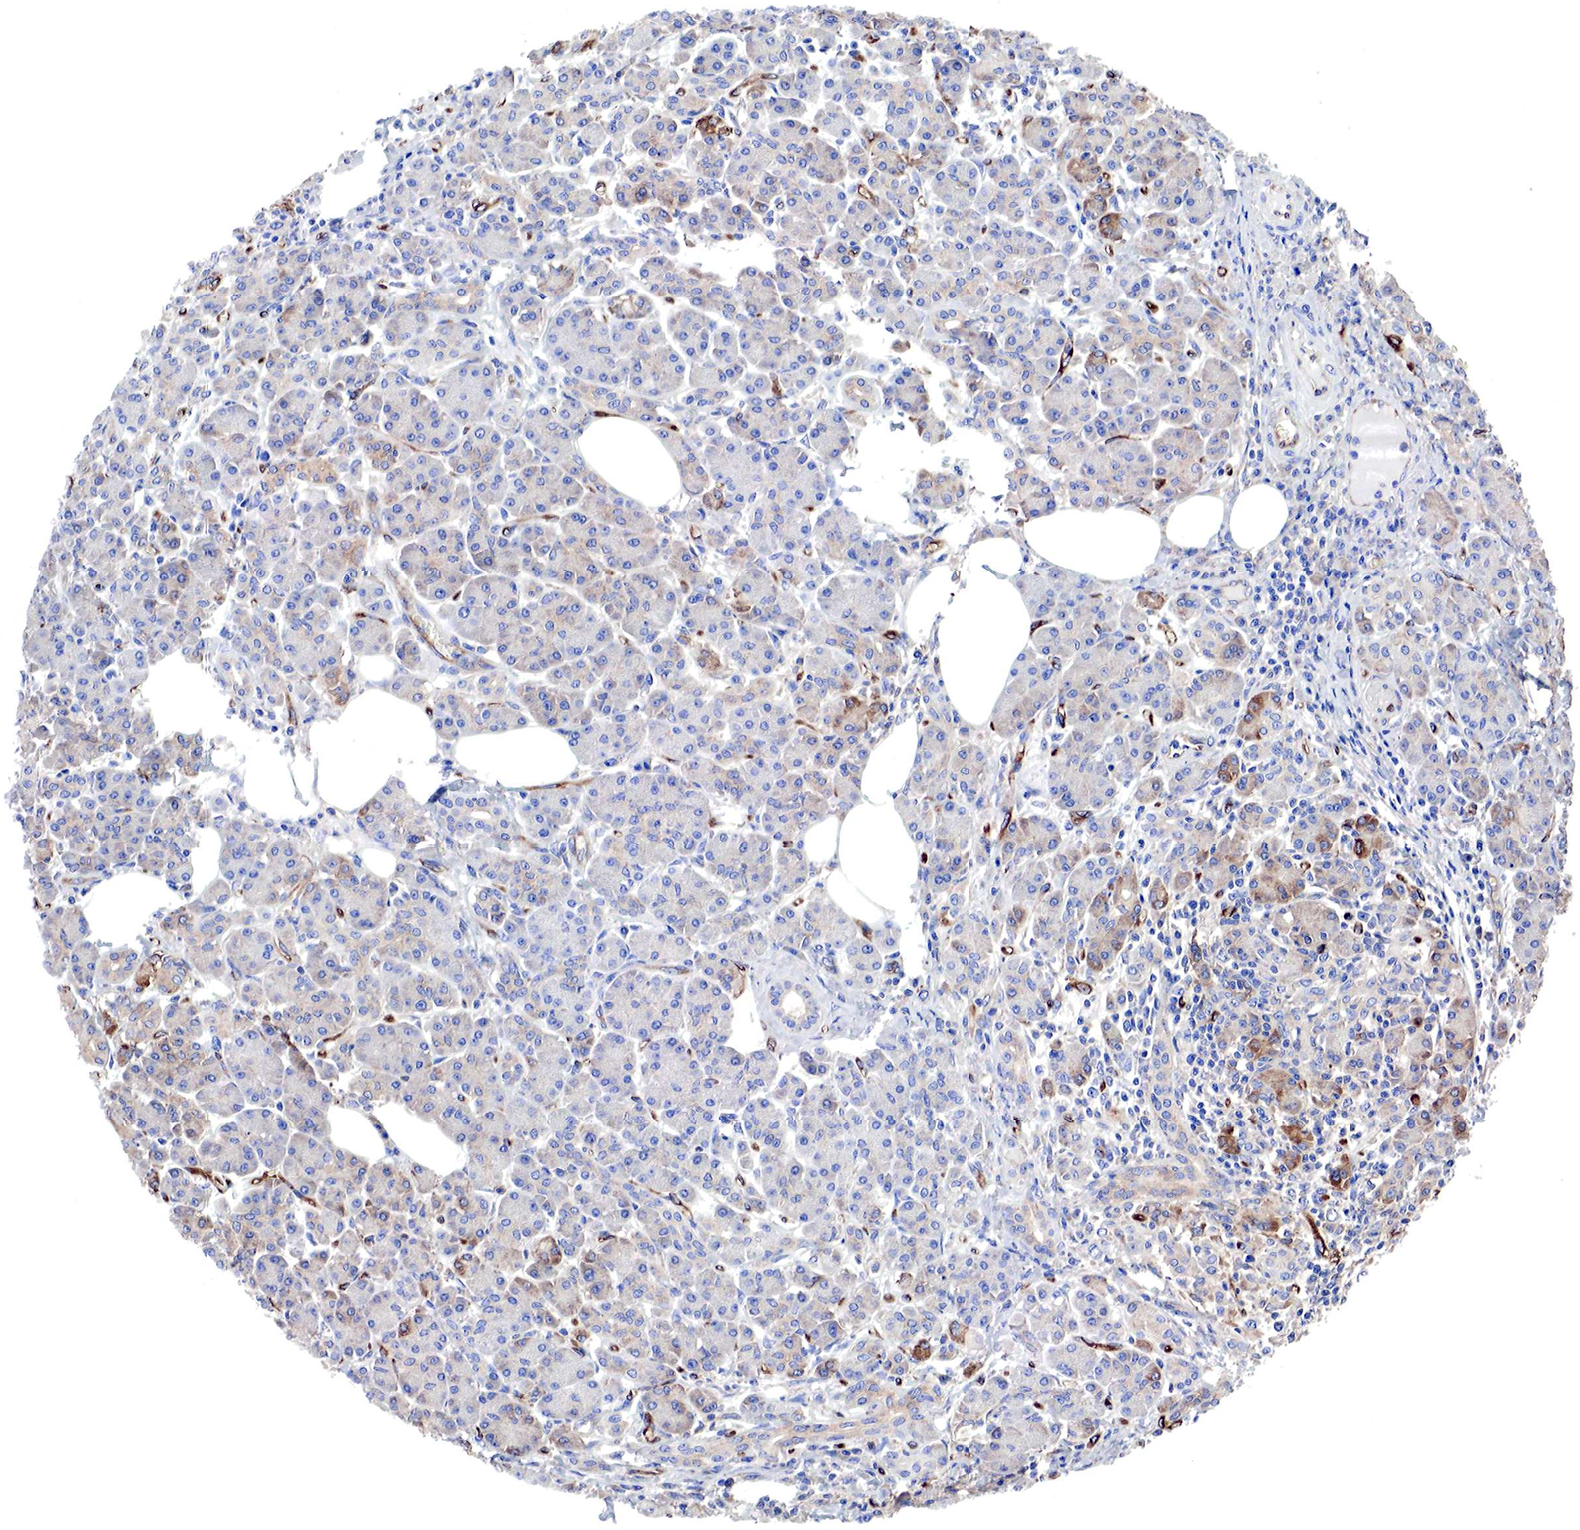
{"staining": {"intensity": "moderate", "quantity": ">75%", "location": "cytoplasmic/membranous"}, "tissue": "pancreas", "cell_type": "Exocrine glandular cells", "image_type": "normal", "snomed": [{"axis": "morphology", "description": "Normal tissue, NOS"}, {"axis": "topography", "description": "Pancreas"}], "caption": "High-power microscopy captured an IHC image of unremarkable pancreas, revealing moderate cytoplasmic/membranous positivity in about >75% of exocrine glandular cells.", "gene": "MSN", "patient": {"sex": "female", "age": 73}}